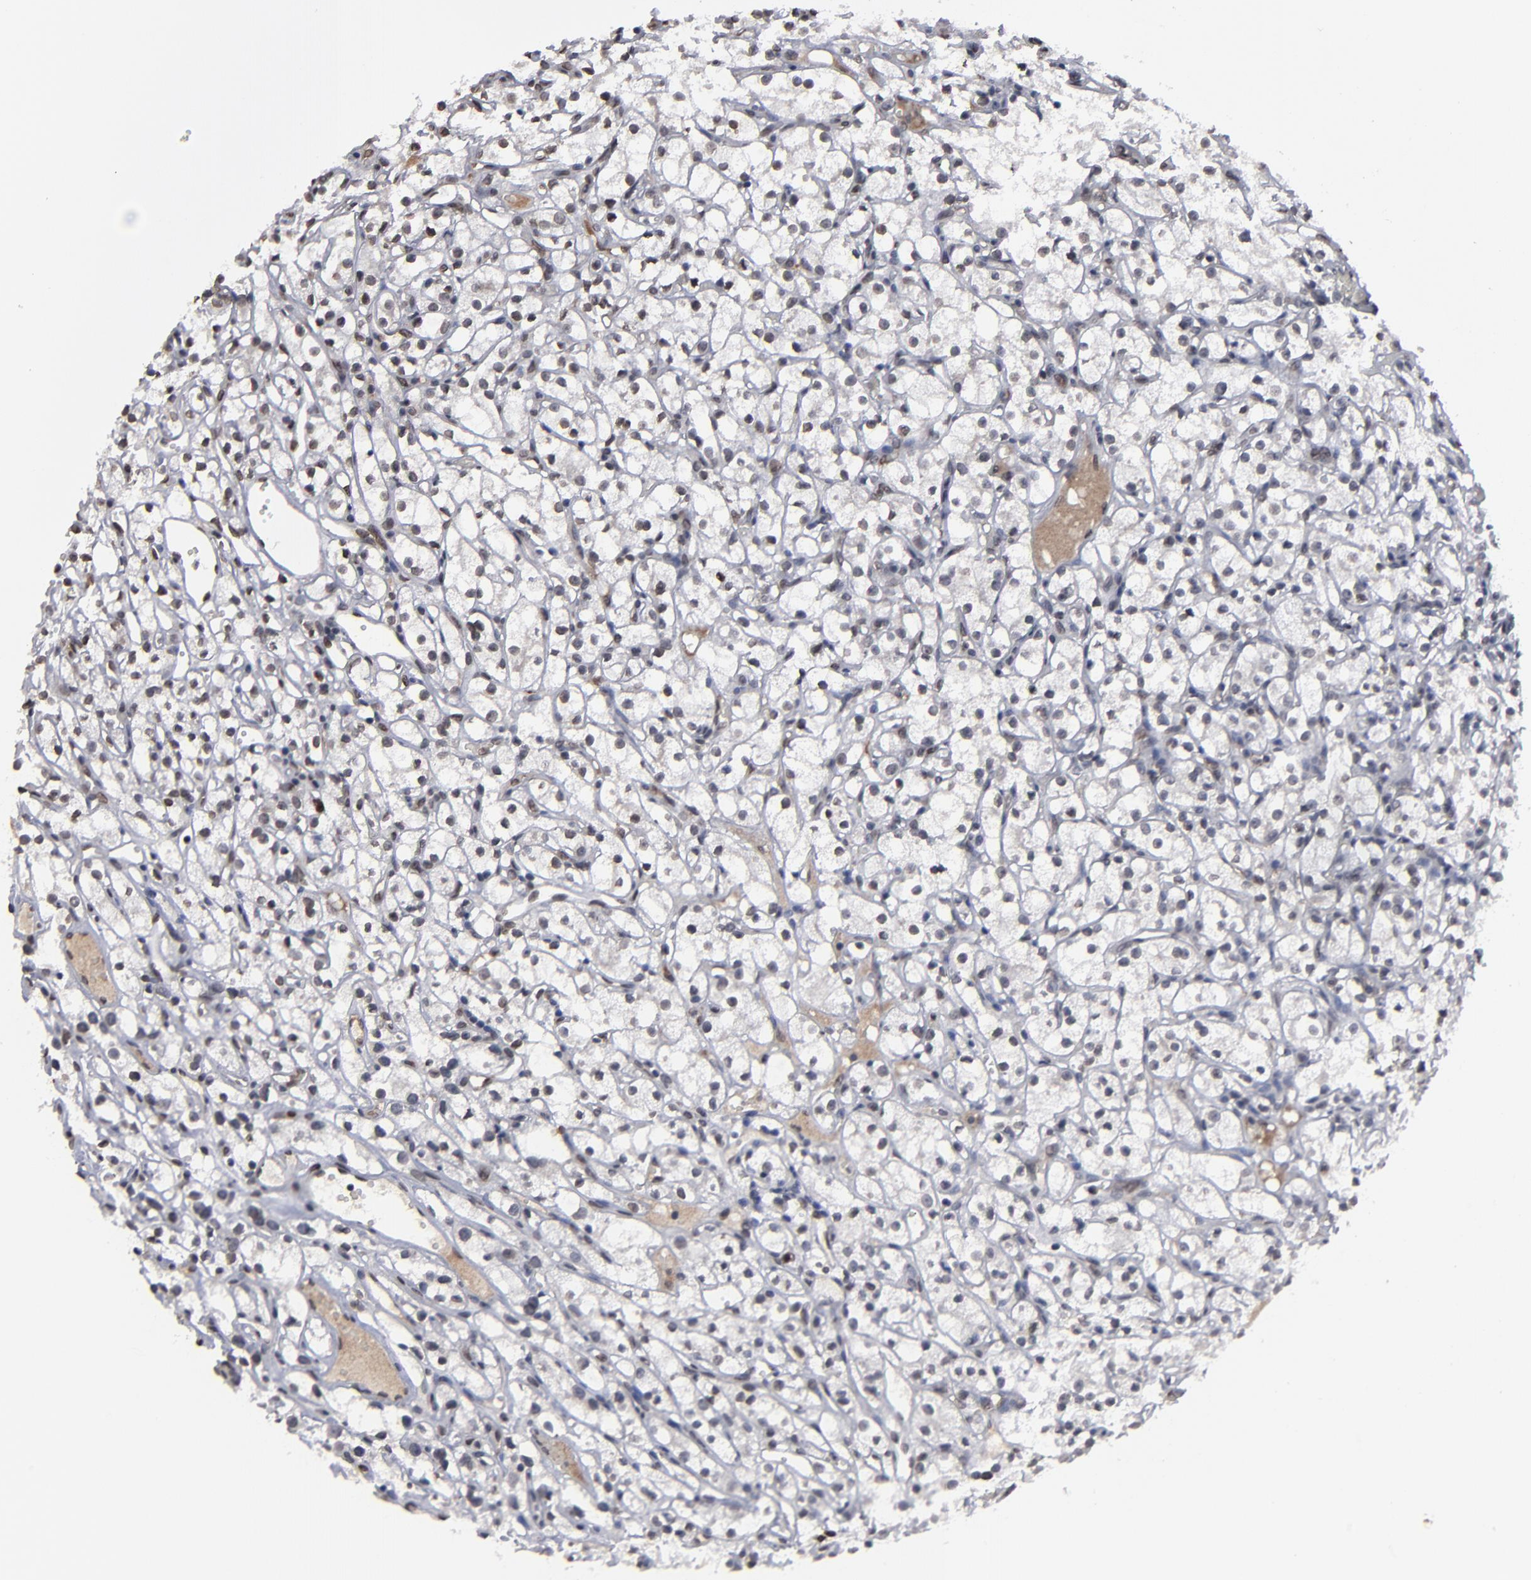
{"staining": {"intensity": "weak", "quantity": "<25%", "location": "nuclear"}, "tissue": "renal cancer", "cell_type": "Tumor cells", "image_type": "cancer", "snomed": [{"axis": "morphology", "description": "Adenocarcinoma, NOS"}, {"axis": "topography", "description": "Kidney"}], "caption": "Protein analysis of renal cancer (adenocarcinoma) shows no significant positivity in tumor cells.", "gene": "BAZ1A", "patient": {"sex": "male", "age": 61}}